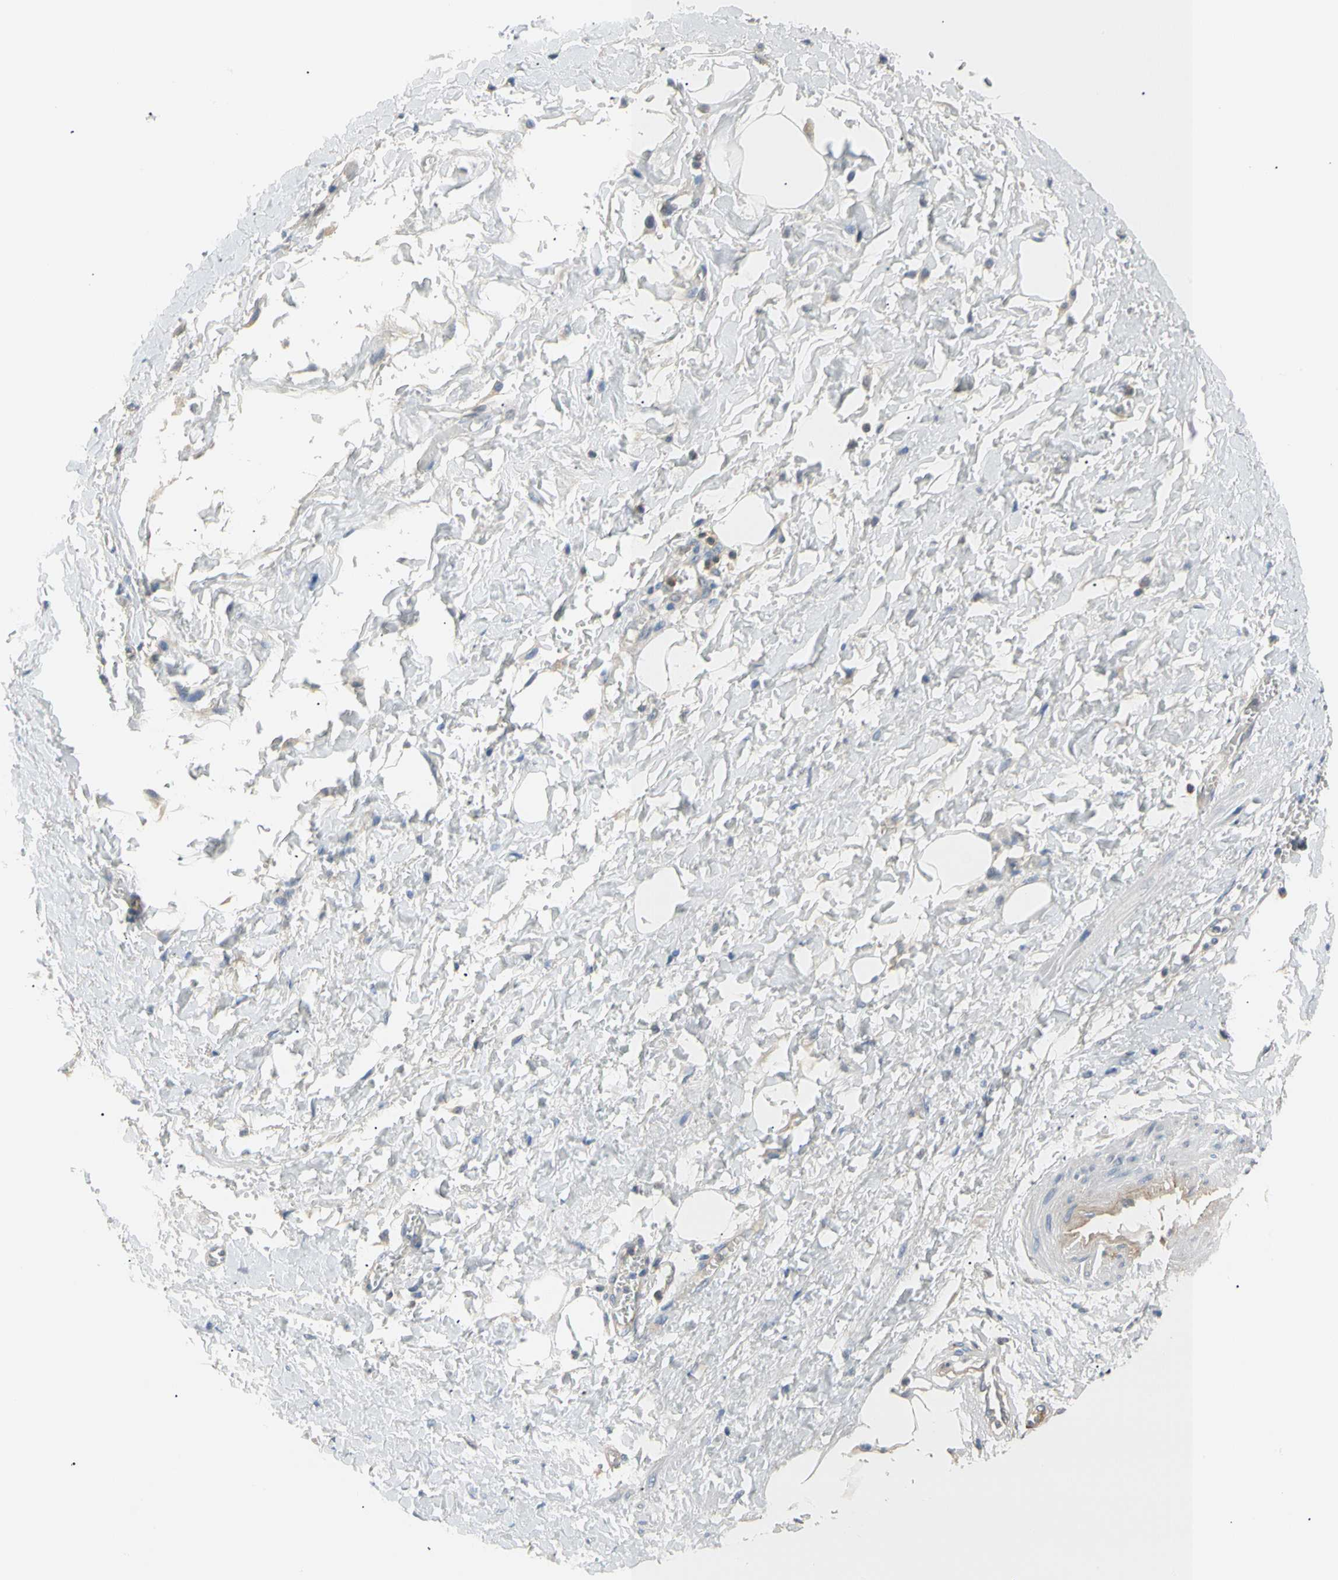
{"staining": {"intensity": "negative", "quantity": "none", "location": "none"}, "tissue": "smooth muscle", "cell_type": "Smooth muscle cells", "image_type": "normal", "snomed": [{"axis": "morphology", "description": "Normal tissue, NOS"}, {"axis": "topography", "description": "Uterus"}], "caption": "High magnification brightfield microscopy of benign smooth muscle stained with DAB (brown) and counterstained with hematoxylin (blue): smooth muscle cells show no significant positivity. (Brightfield microscopy of DAB immunohistochemistry (IHC) at high magnification).", "gene": "TNFRSF18", "patient": {"sex": "female", "age": 56}}